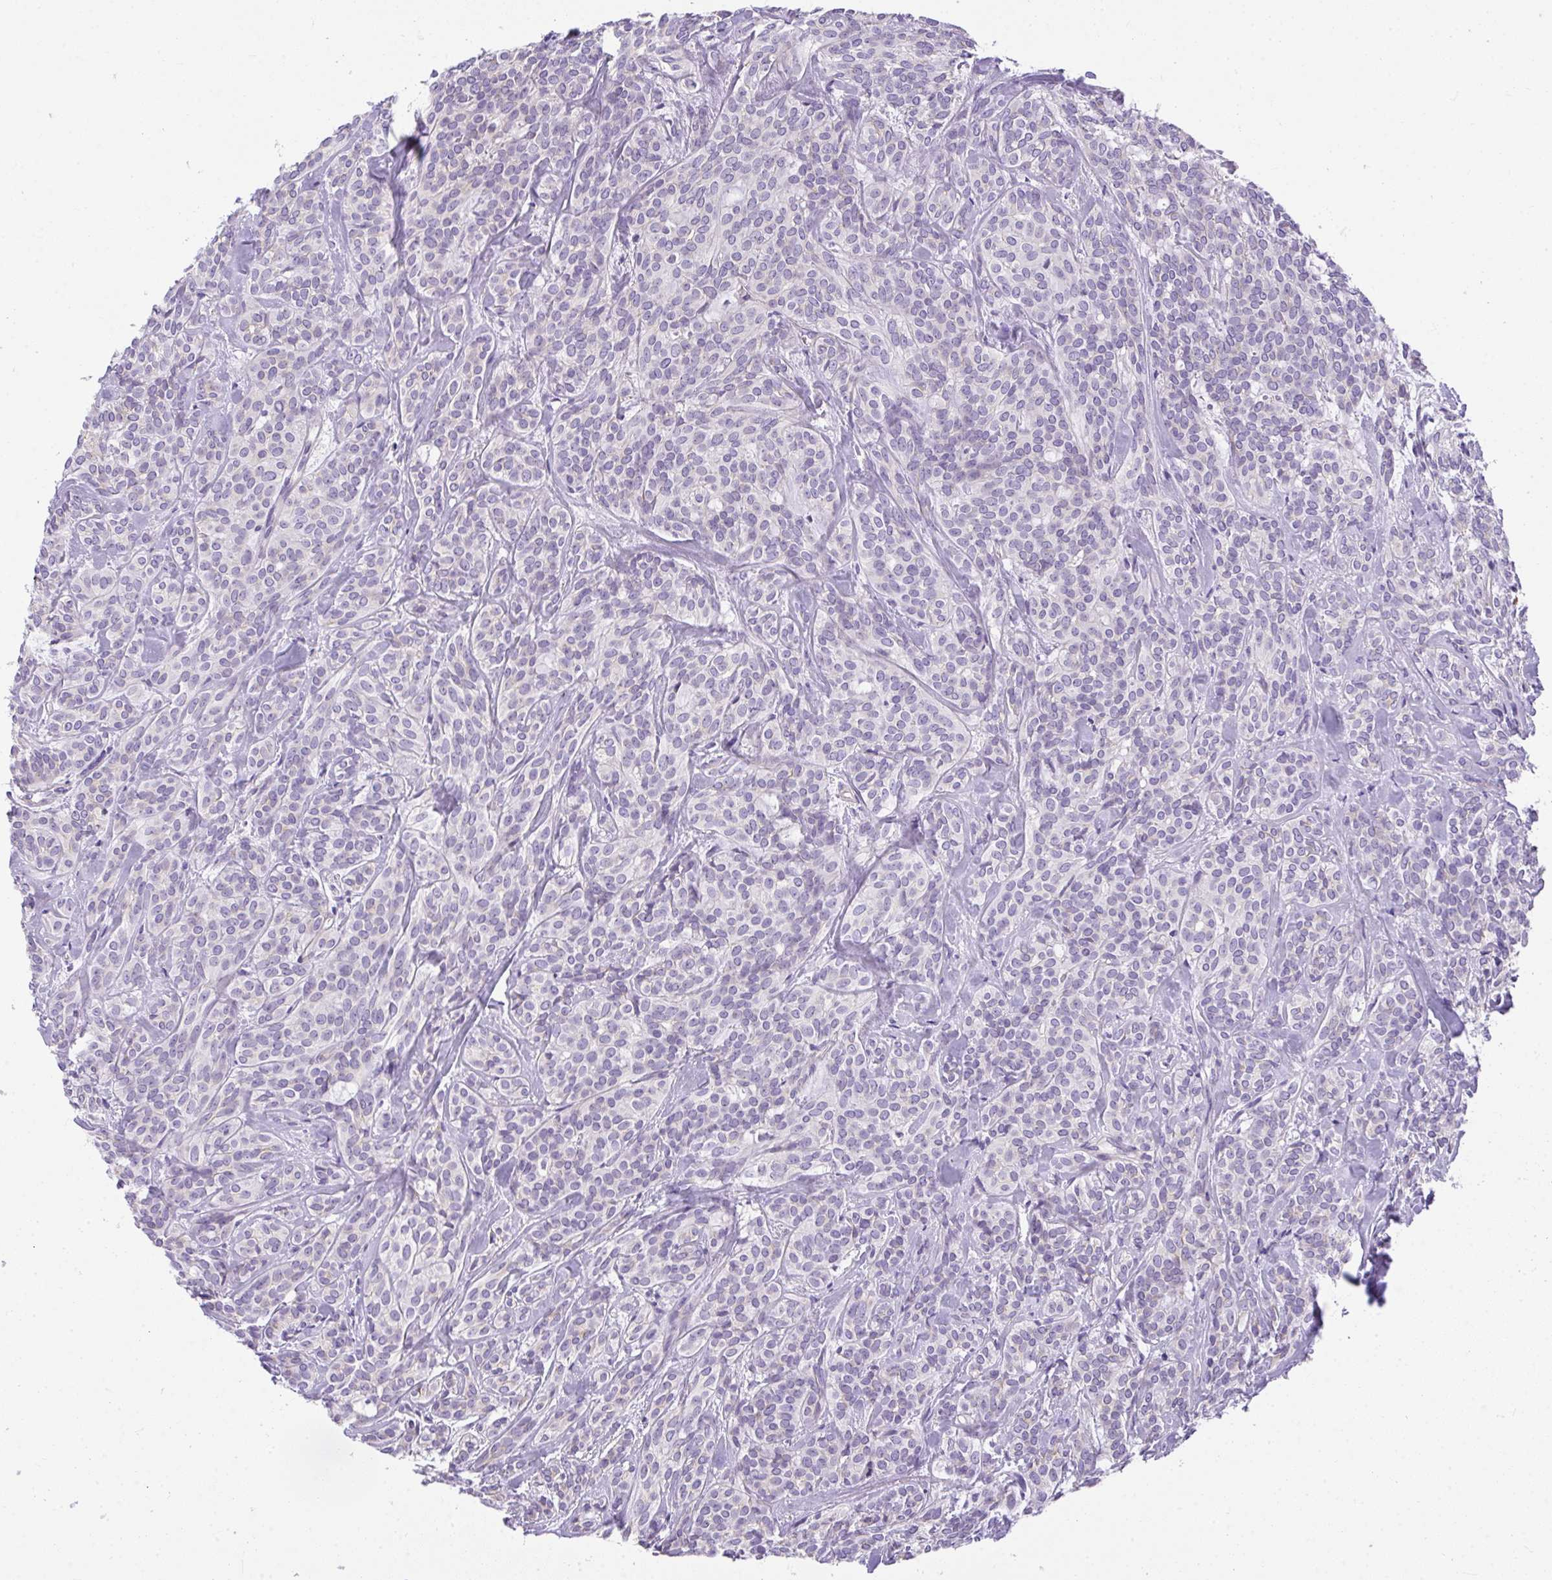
{"staining": {"intensity": "negative", "quantity": "none", "location": "none"}, "tissue": "head and neck cancer", "cell_type": "Tumor cells", "image_type": "cancer", "snomed": [{"axis": "morphology", "description": "Adenocarcinoma, NOS"}, {"axis": "topography", "description": "Head-Neck"}], "caption": "Immunohistochemistry photomicrograph of neoplastic tissue: human head and neck cancer stained with DAB demonstrates no significant protein positivity in tumor cells.", "gene": "PLPPR3", "patient": {"sex": "female", "age": 57}}